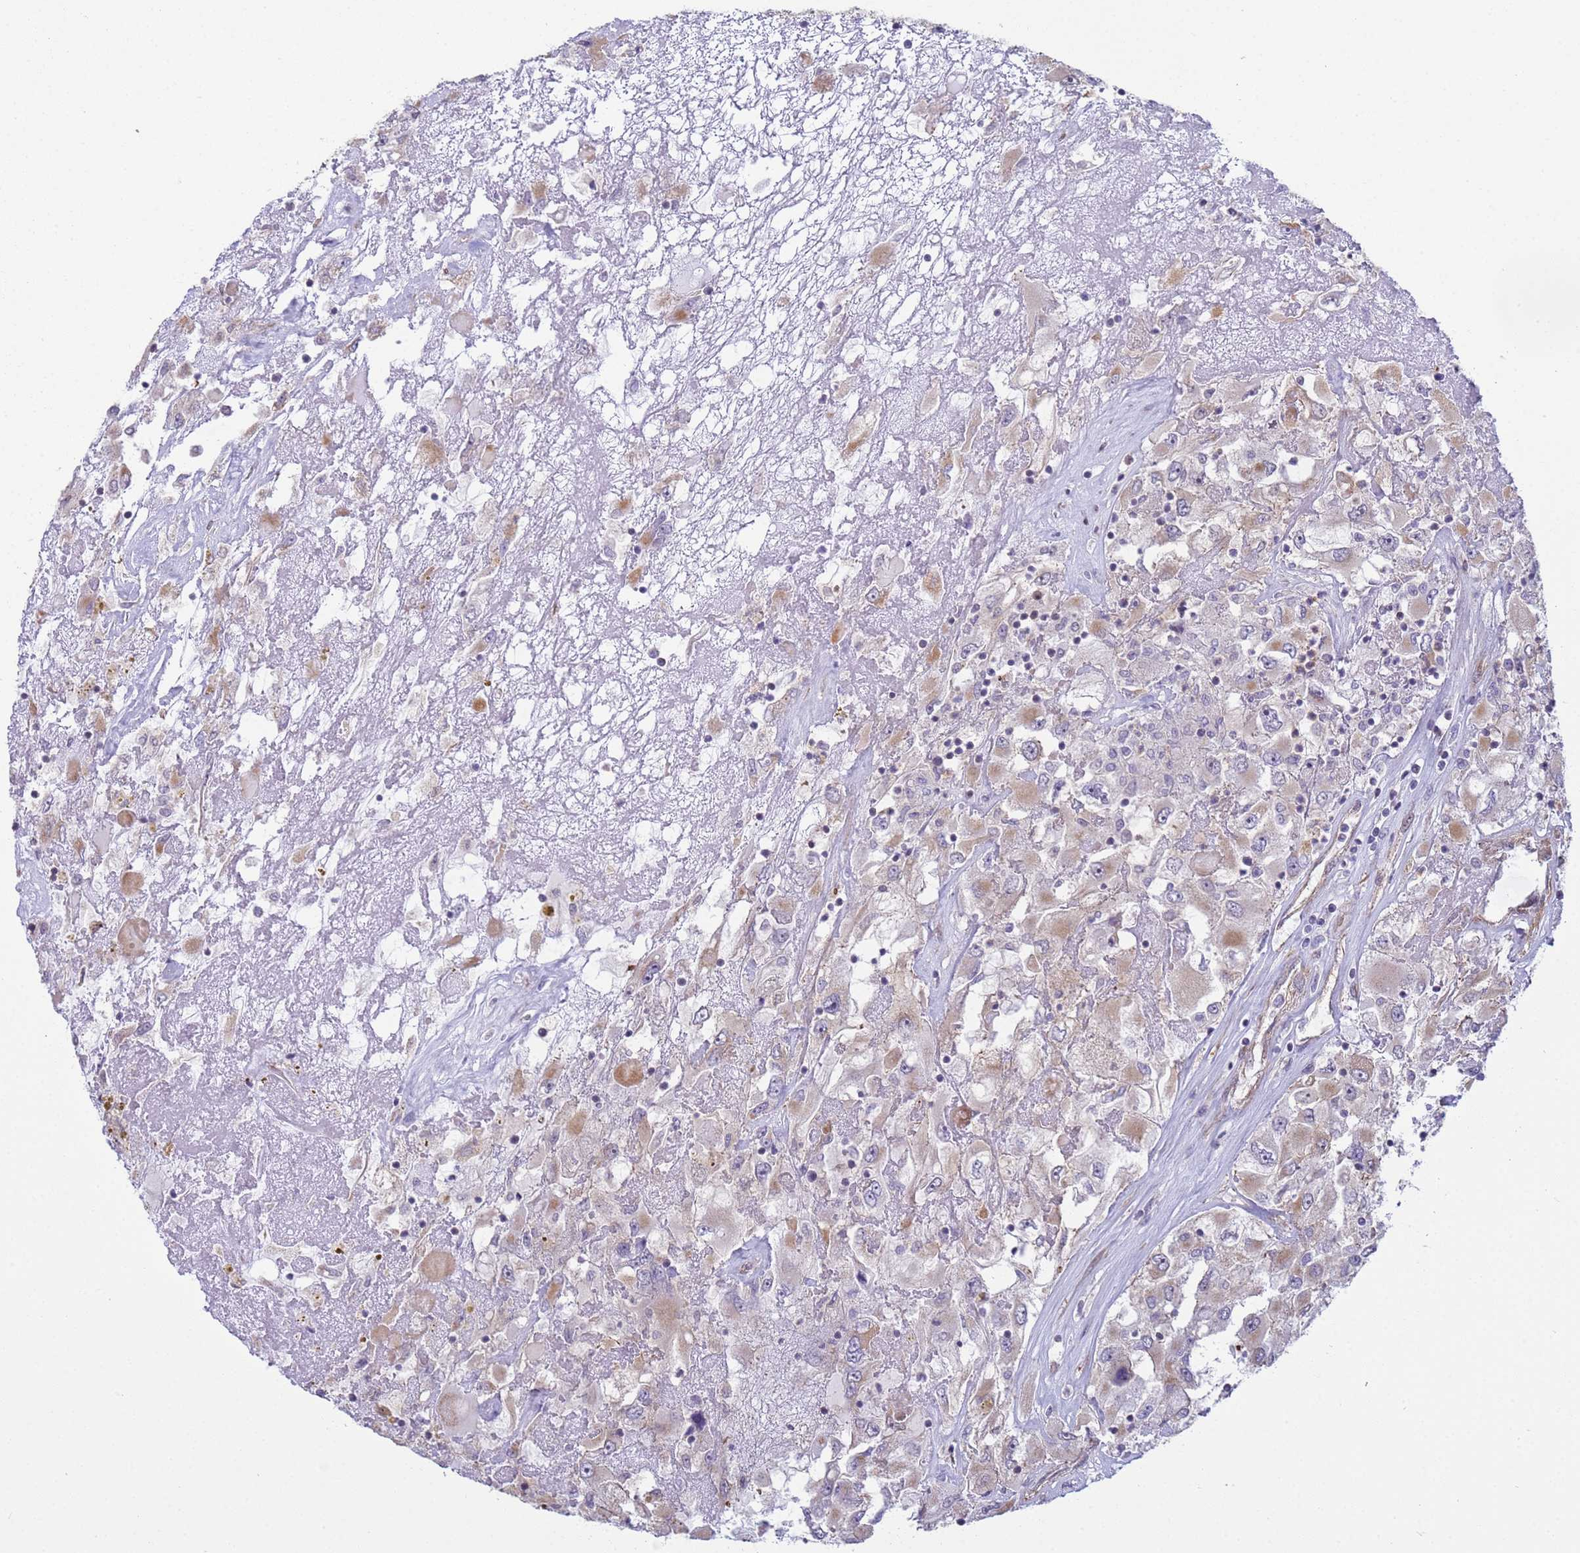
{"staining": {"intensity": "weak", "quantity": "25%-75%", "location": "cytoplasmic/membranous"}, "tissue": "renal cancer", "cell_type": "Tumor cells", "image_type": "cancer", "snomed": [{"axis": "morphology", "description": "Adenocarcinoma, NOS"}, {"axis": "topography", "description": "Kidney"}], "caption": "Adenocarcinoma (renal) stained with a brown dye demonstrates weak cytoplasmic/membranous positive positivity in approximately 25%-75% of tumor cells.", "gene": "ITGB4", "patient": {"sex": "female", "age": 52}}